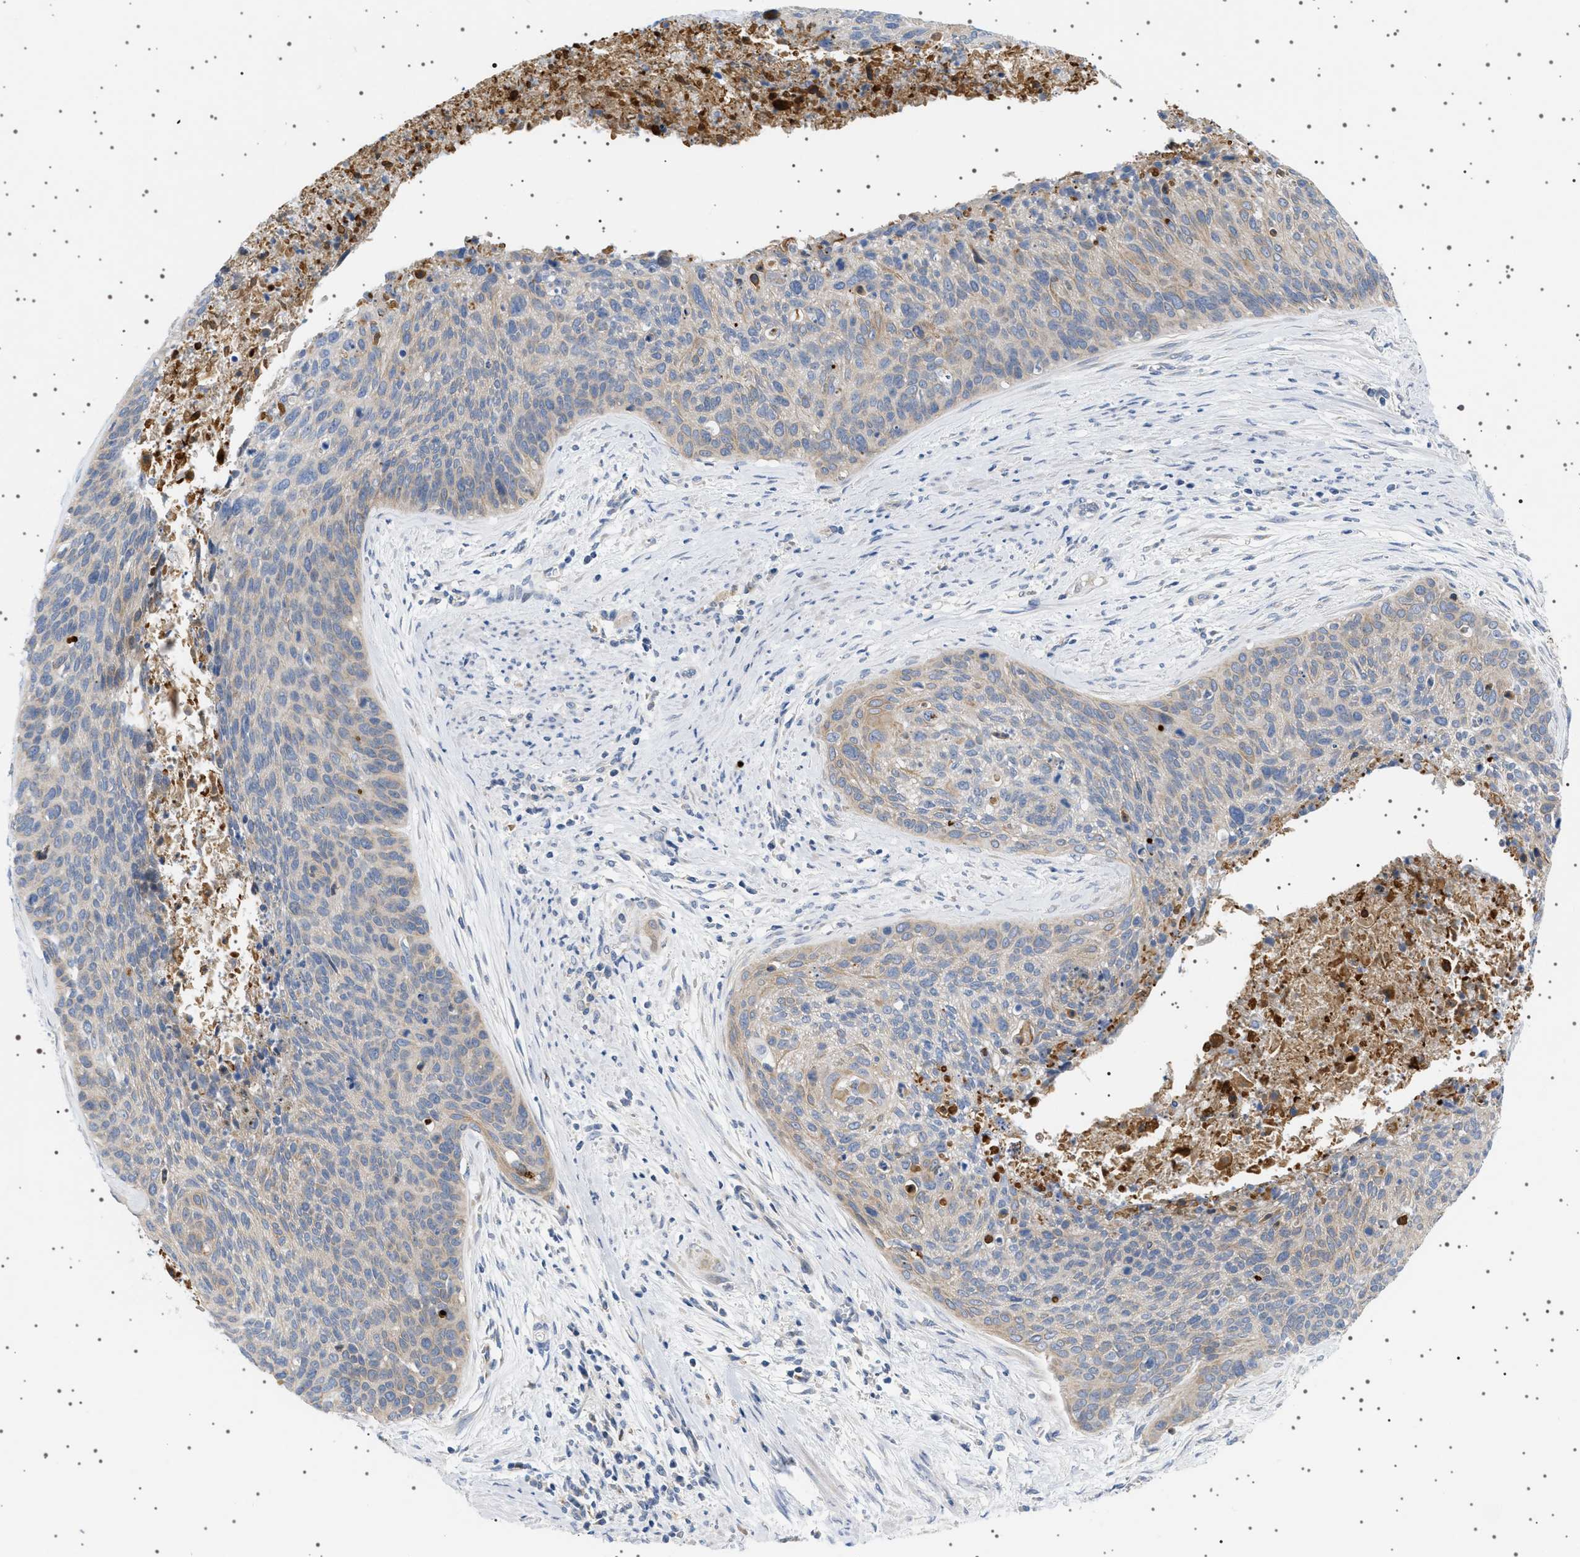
{"staining": {"intensity": "weak", "quantity": "25%-75%", "location": "cytoplasmic/membranous"}, "tissue": "cervical cancer", "cell_type": "Tumor cells", "image_type": "cancer", "snomed": [{"axis": "morphology", "description": "Squamous cell carcinoma, NOS"}, {"axis": "topography", "description": "Cervix"}], "caption": "IHC photomicrograph of squamous cell carcinoma (cervical) stained for a protein (brown), which reveals low levels of weak cytoplasmic/membranous staining in about 25%-75% of tumor cells.", "gene": "ADCY10", "patient": {"sex": "female", "age": 55}}